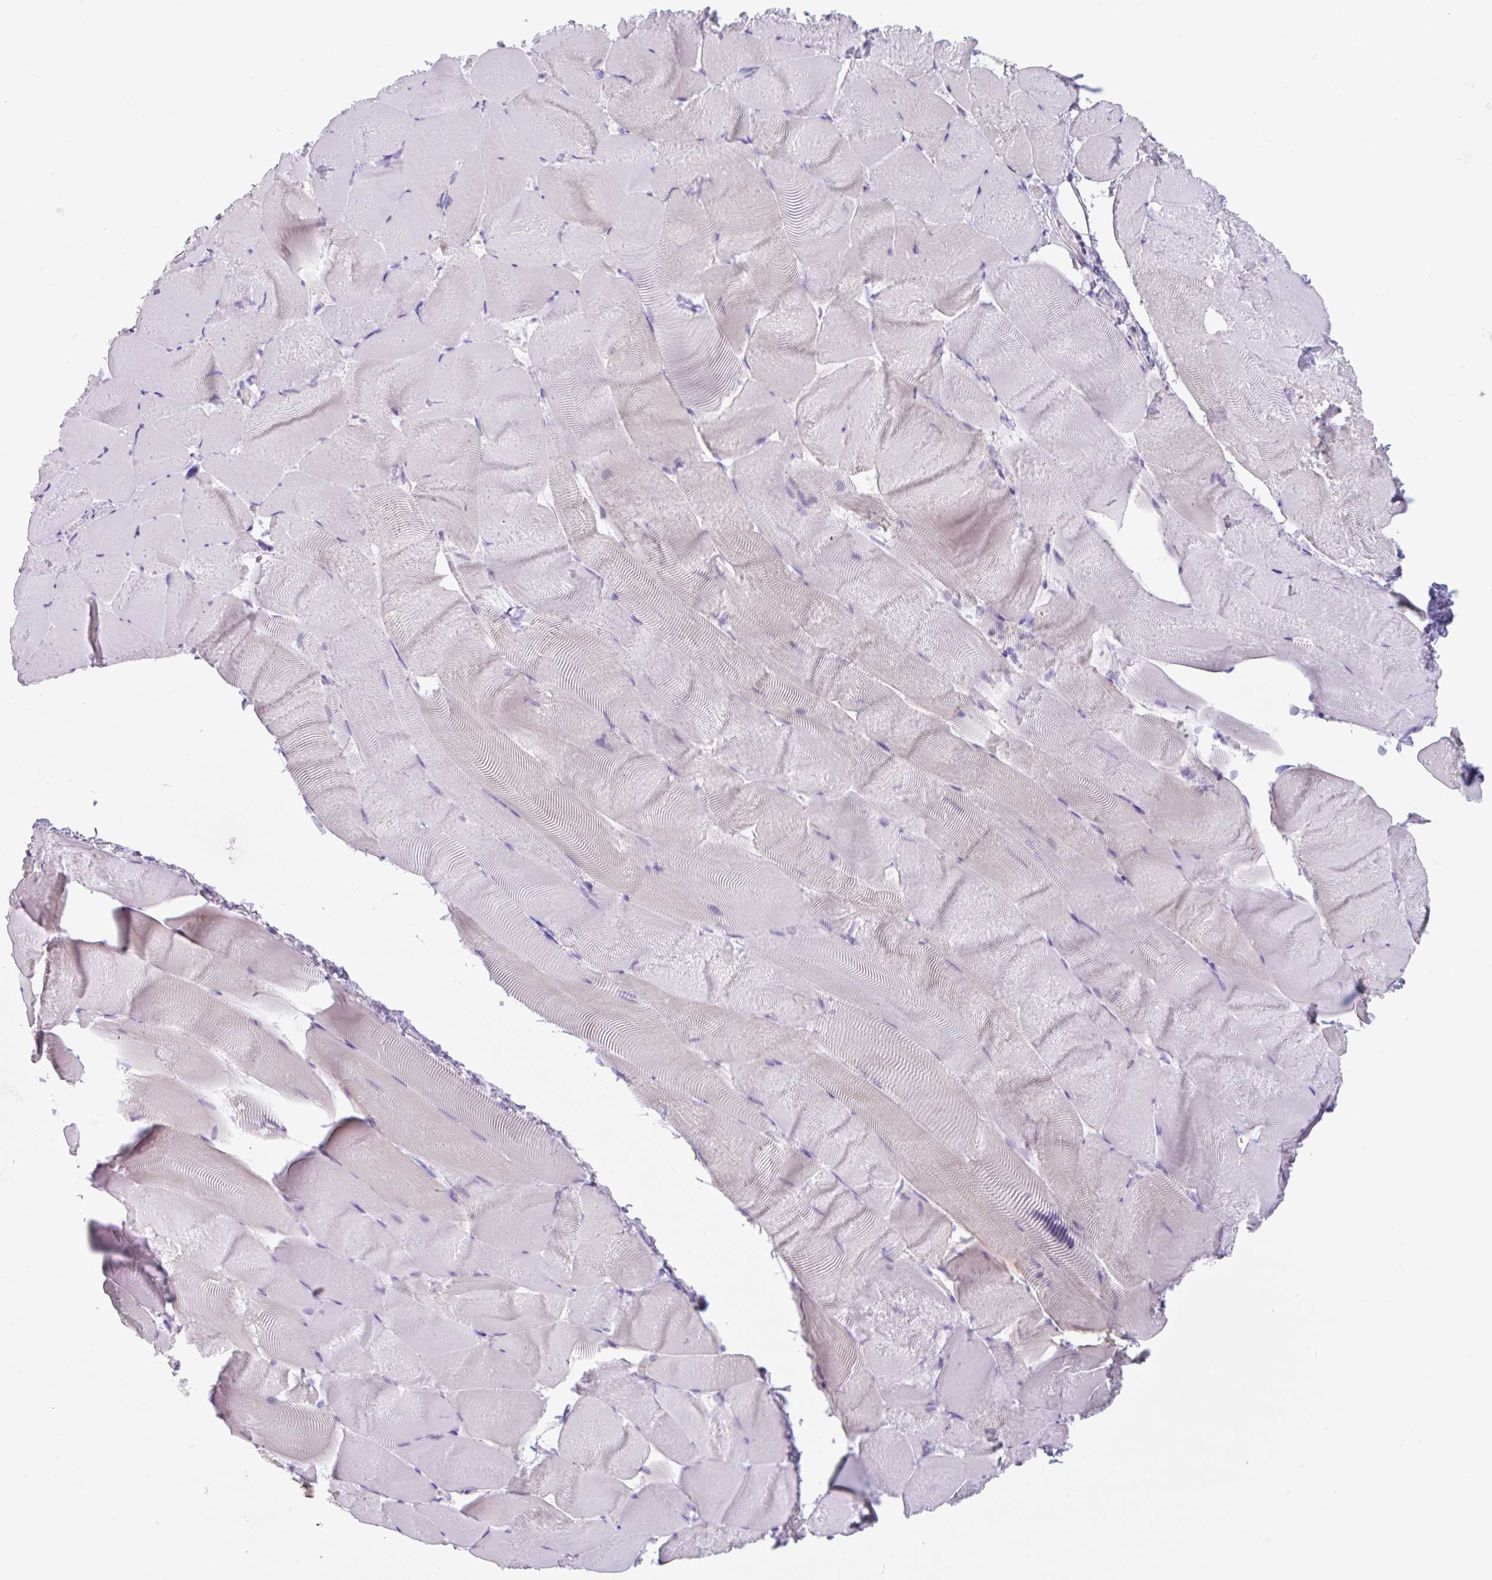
{"staining": {"intensity": "negative", "quantity": "none", "location": "none"}, "tissue": "skeletal muscle", "cell_type": "Myocytes", "image_type": "normal", "snomed": [{"axis": "morphology", "description": "Normal tissue, NOS"}, {"axis": "topography", "description": "Skeletal muscle"}], "caption": "Immunohistochemistry histopathology image of normal skeletal muscle stained for a protein (brown), which shows no staining in myocytes.", "gene": "LENG9", "patient": {"sex": "female", "age": 64}}